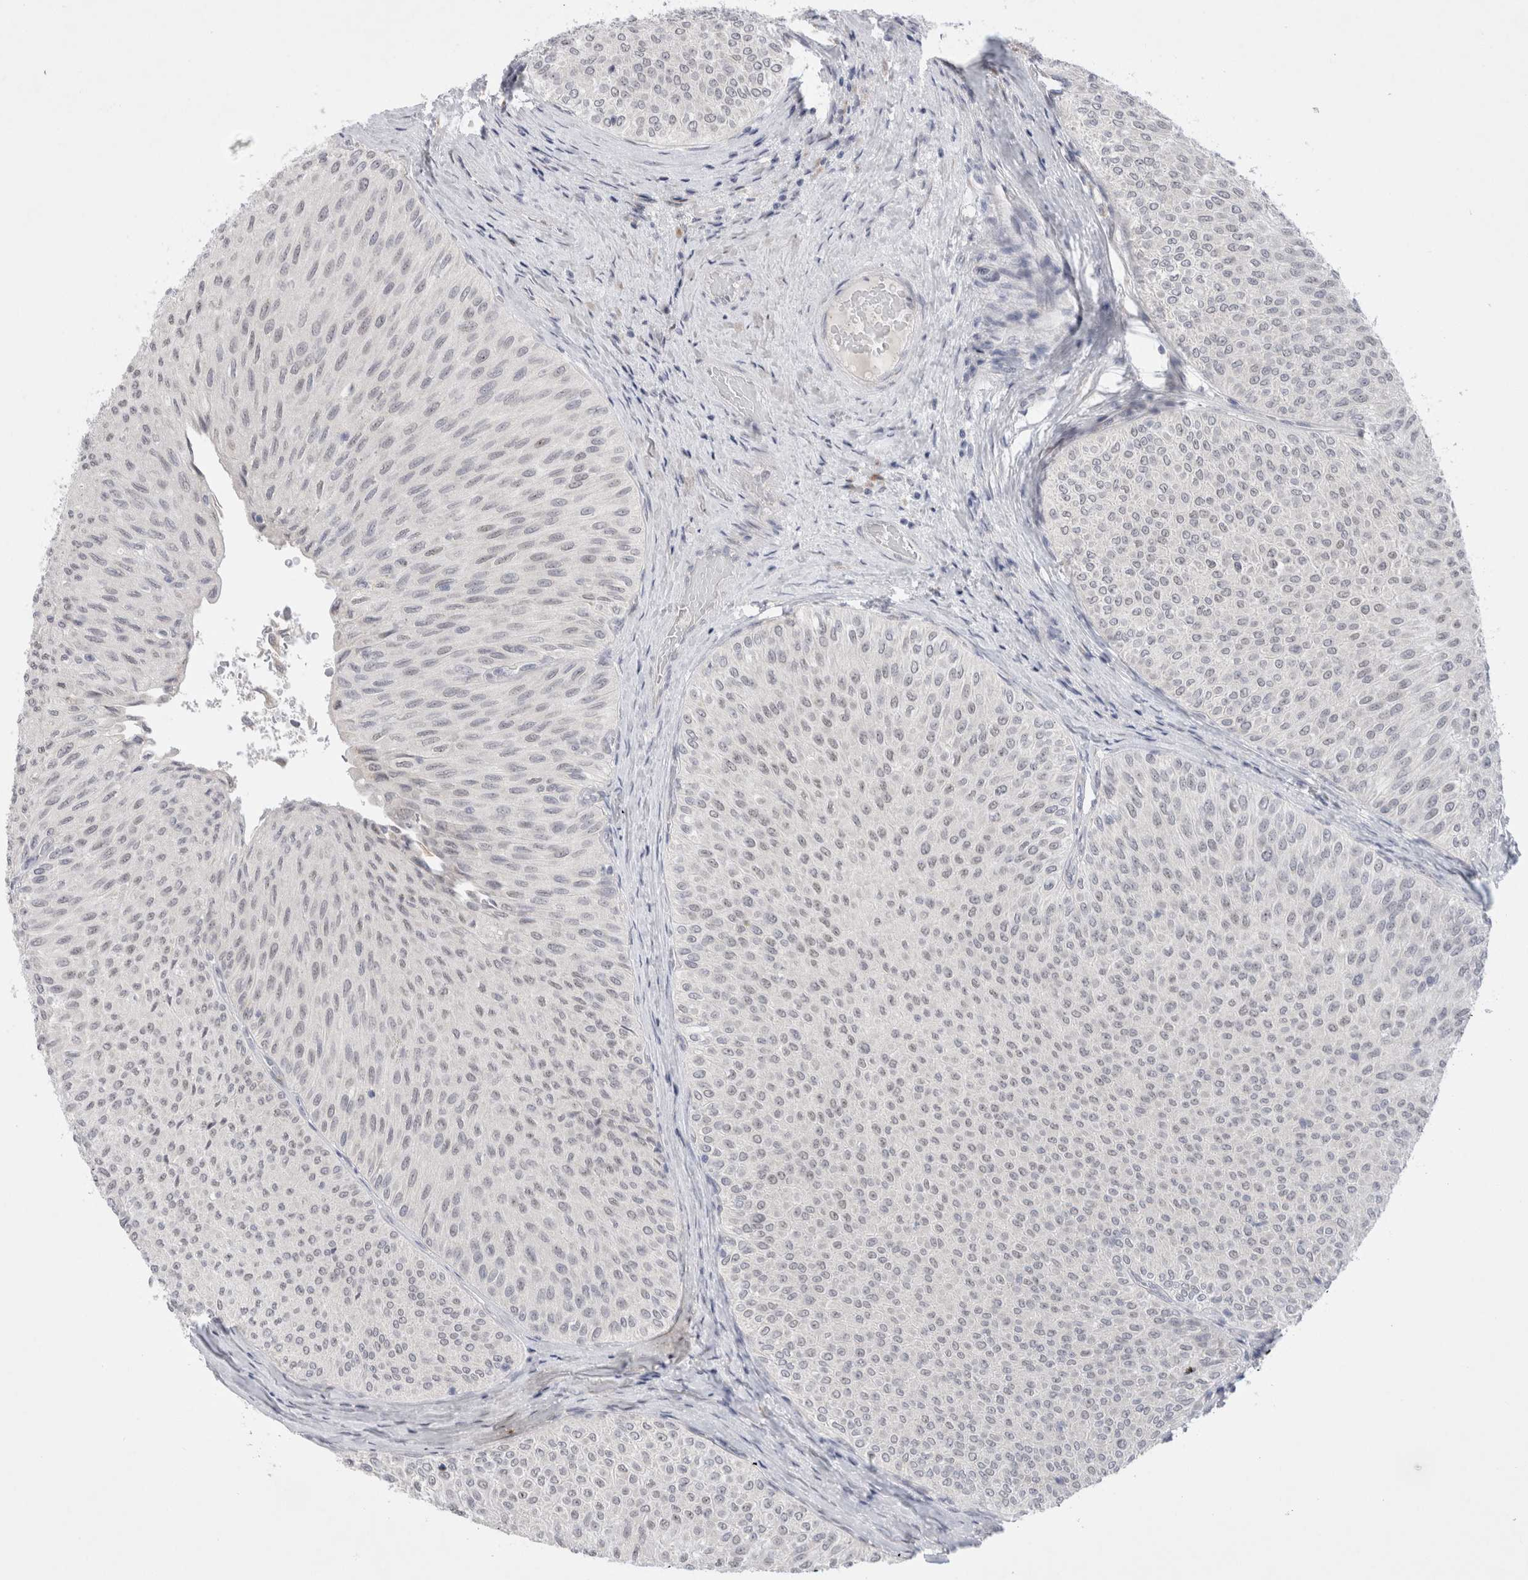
{"staining": {"intensity": "negative", "quantity": "none", "location": "none"}, "tissue": "urothelial cancer", "cell_type": "Tumor cells", "image_type": "cancer", "snomed": [{"axis": "morphology", "description": "Urothelial carcinoma, Low grade"}, {"axis": "topography", "description": "Urinary bladder"}], "caption": "Tumor cells show no significant protein positivity in urothelial cancer. Brightfield microscopy of immunohistochemistry stained with DAB (3,3'-diaminobenzidine) (brown) and hematoxylin (blue), captured at high magnification.", "gene": "TRMT1L", "patient": {"sex": "male", "age": 78}}